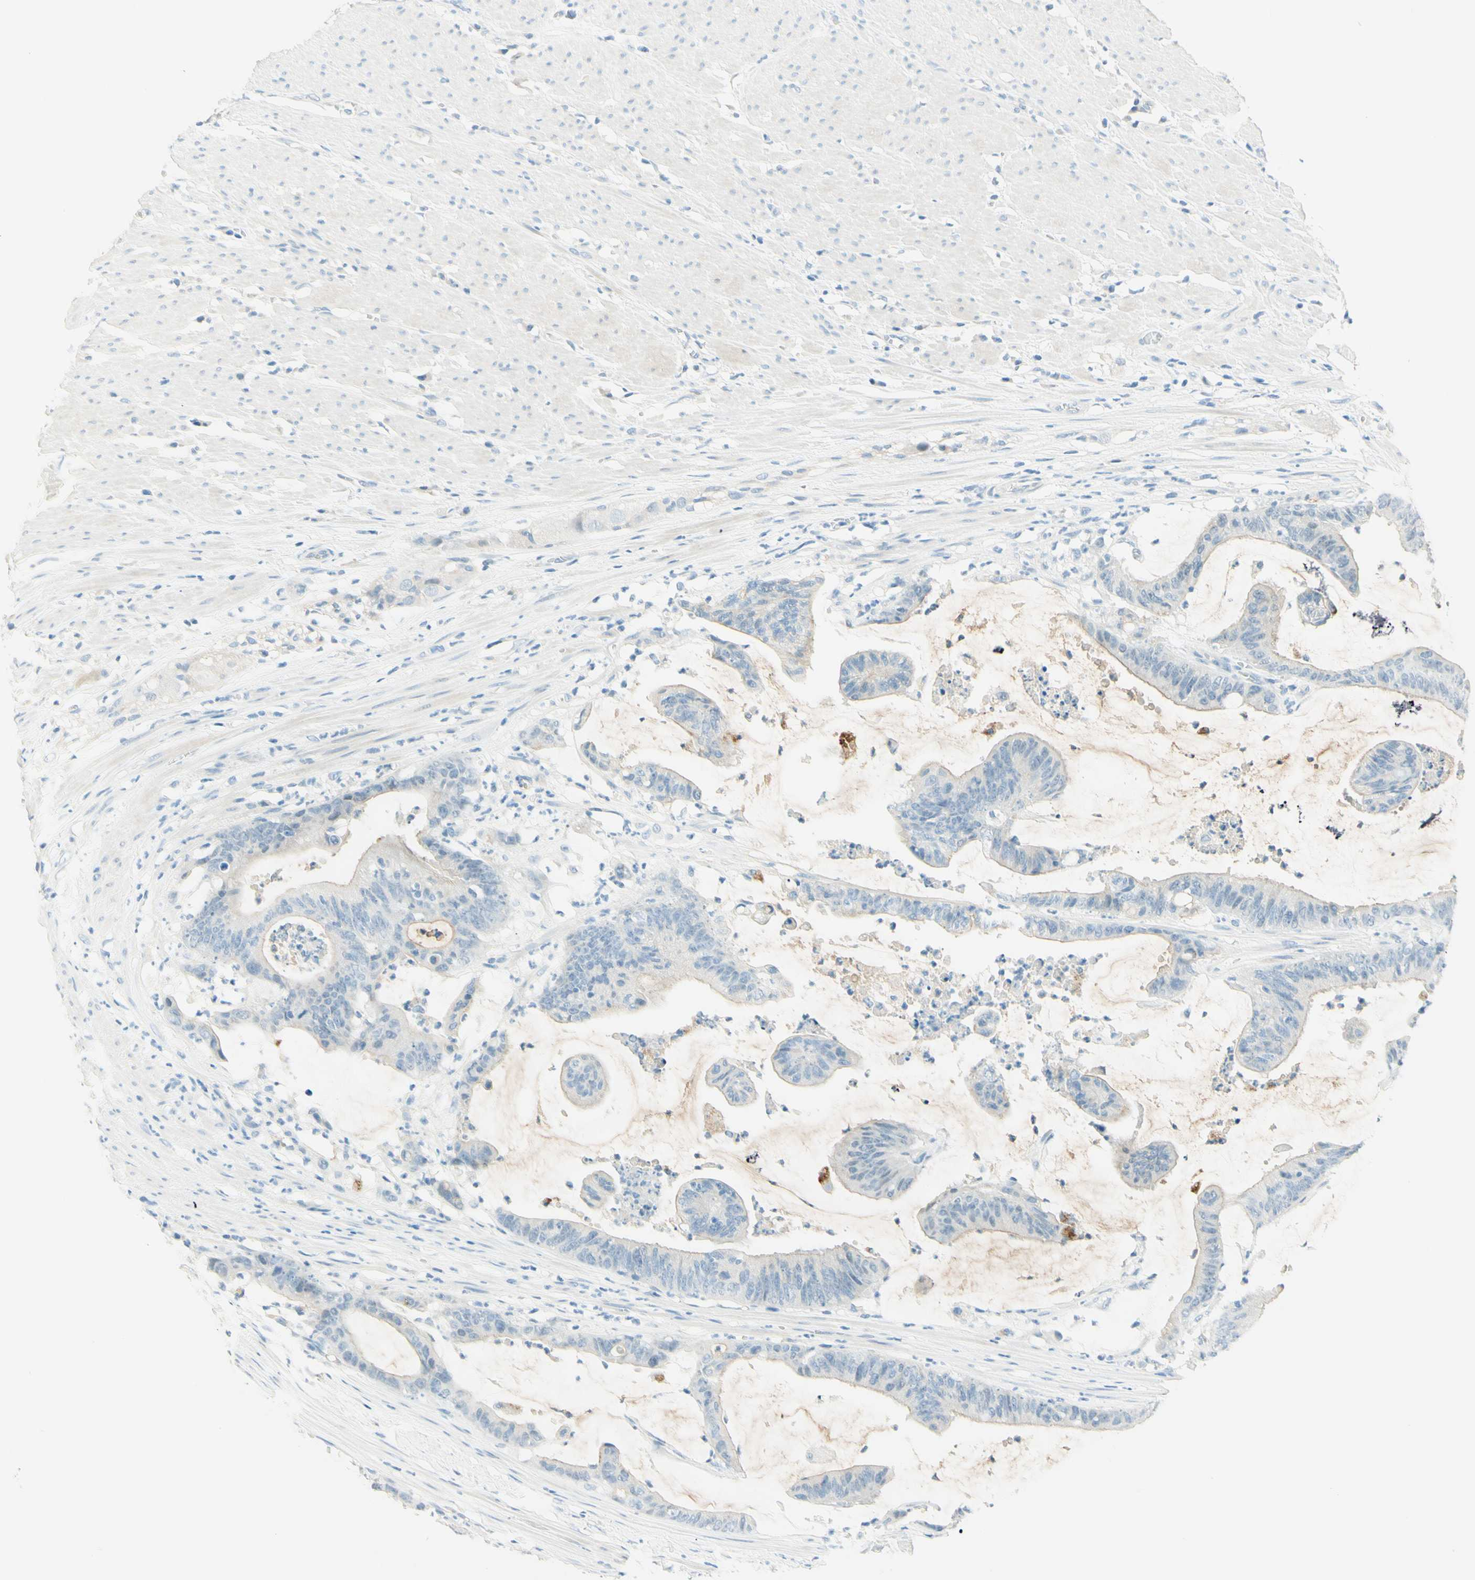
{"staining": {"intensity": "negative", "quantity": "none", "location": "none"}, "tissue": "colorectal cancer", "cell_type": "Tumor cells", "image_type": "cancer", "snomed": [{"axis": "morphology", "description": "Adenocarcinoma, NOS"}, {"axis": "topography", "description": "Rectum"}], "caption": "Immunohistochemical staining of human colorectal cancer exhibits no significant expression in tumor cells.", "gene": "TMEM132D", "patient": {"sex": "female", "age": 66}}